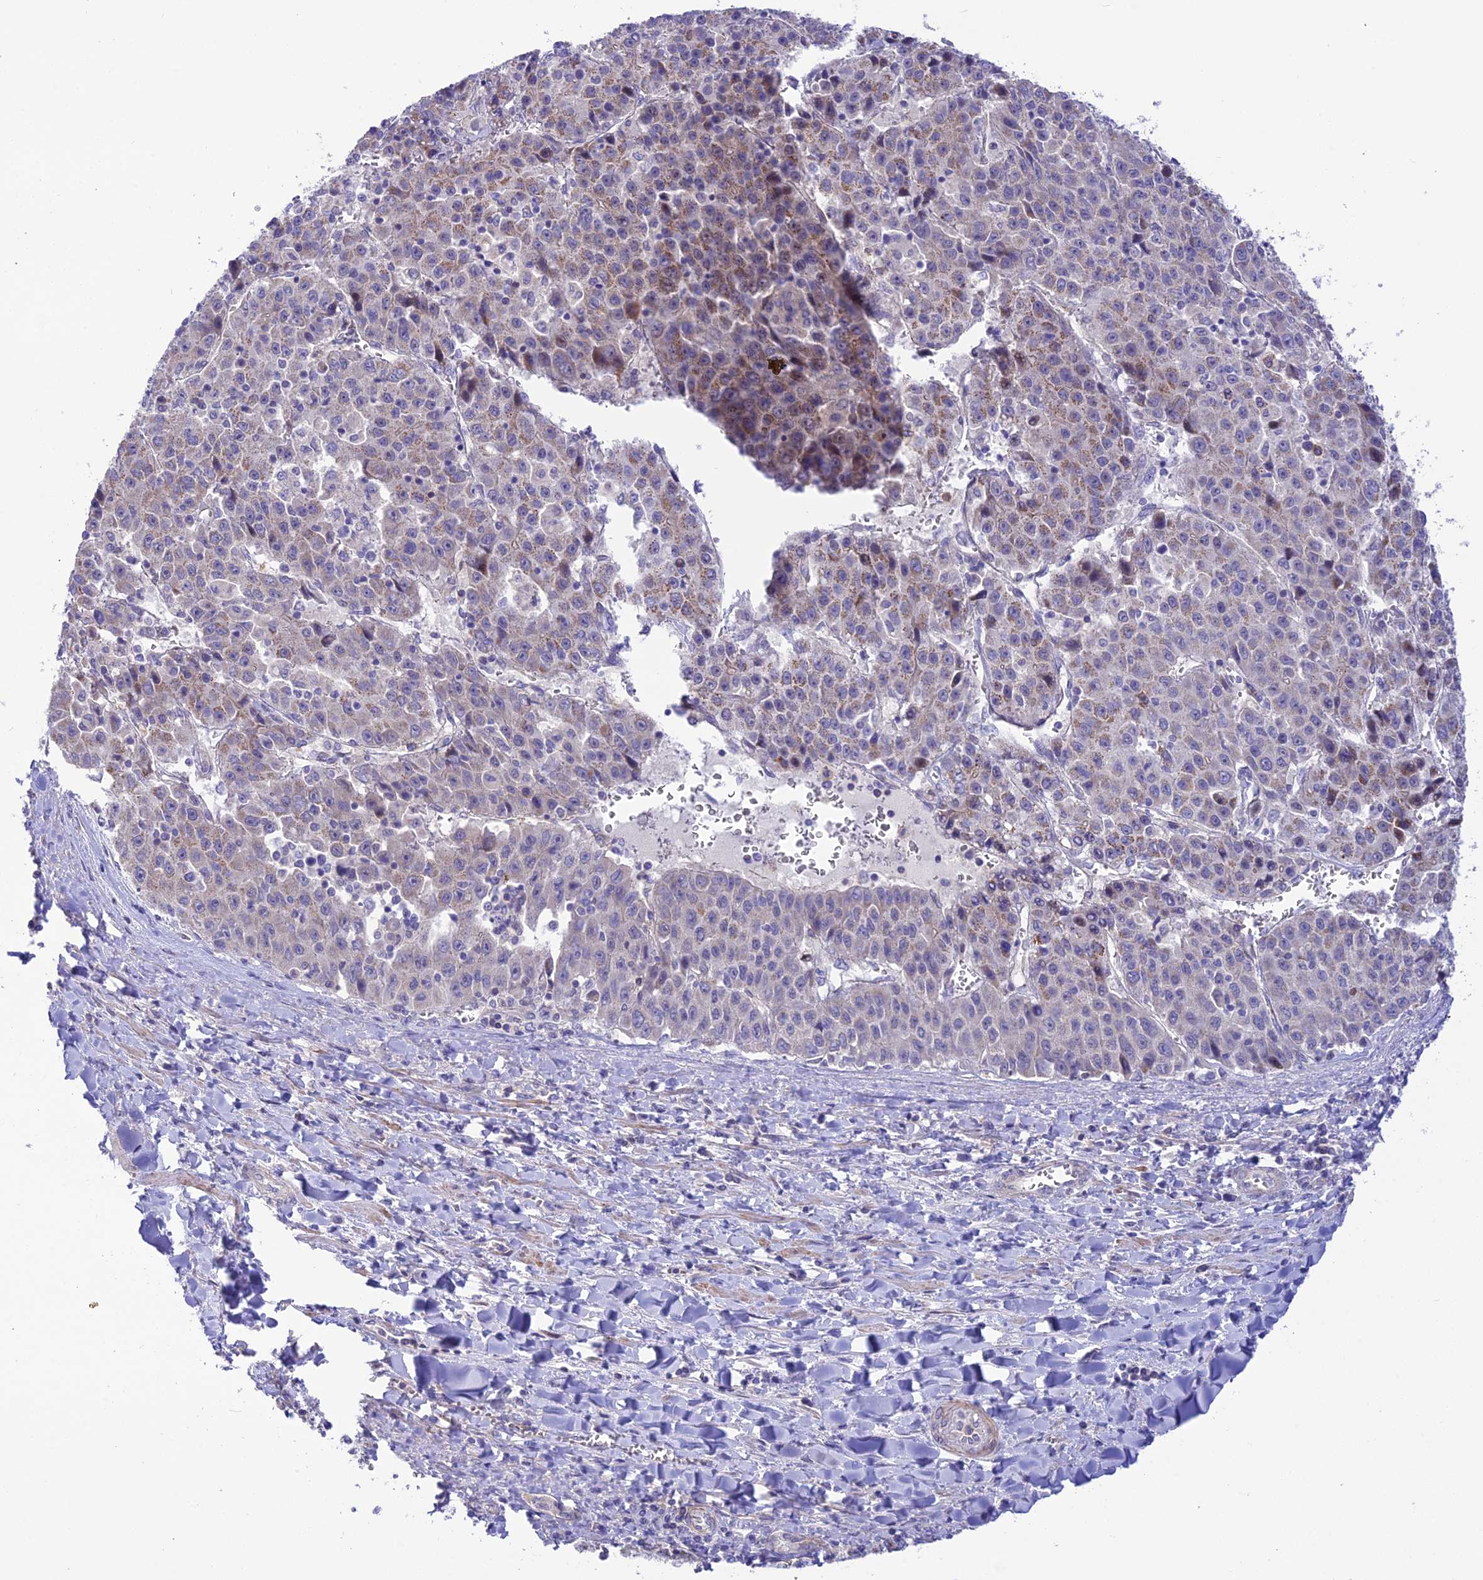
{"staining": {"intensity": "weak", "quantity": "<25%", "location": "cytoplasmic/membranous,nuclear"}, "tissue": "liver cancer", "cell_type": "Tumor cells", "image_type": "cancer", "snomed": [{"axis": "morphology", "description": "Carcinoma, Hepatocellular, NOS"}, {"axis": "topography", "description": "Liver"}], "caption": "This is an immunohistochemistry histopathology image of human hepatocellular carcinoma (liver). There is no positivity in tumor cells.", "gene": "TRIM43B", "patient": {"sex": "female", "age": 53}}